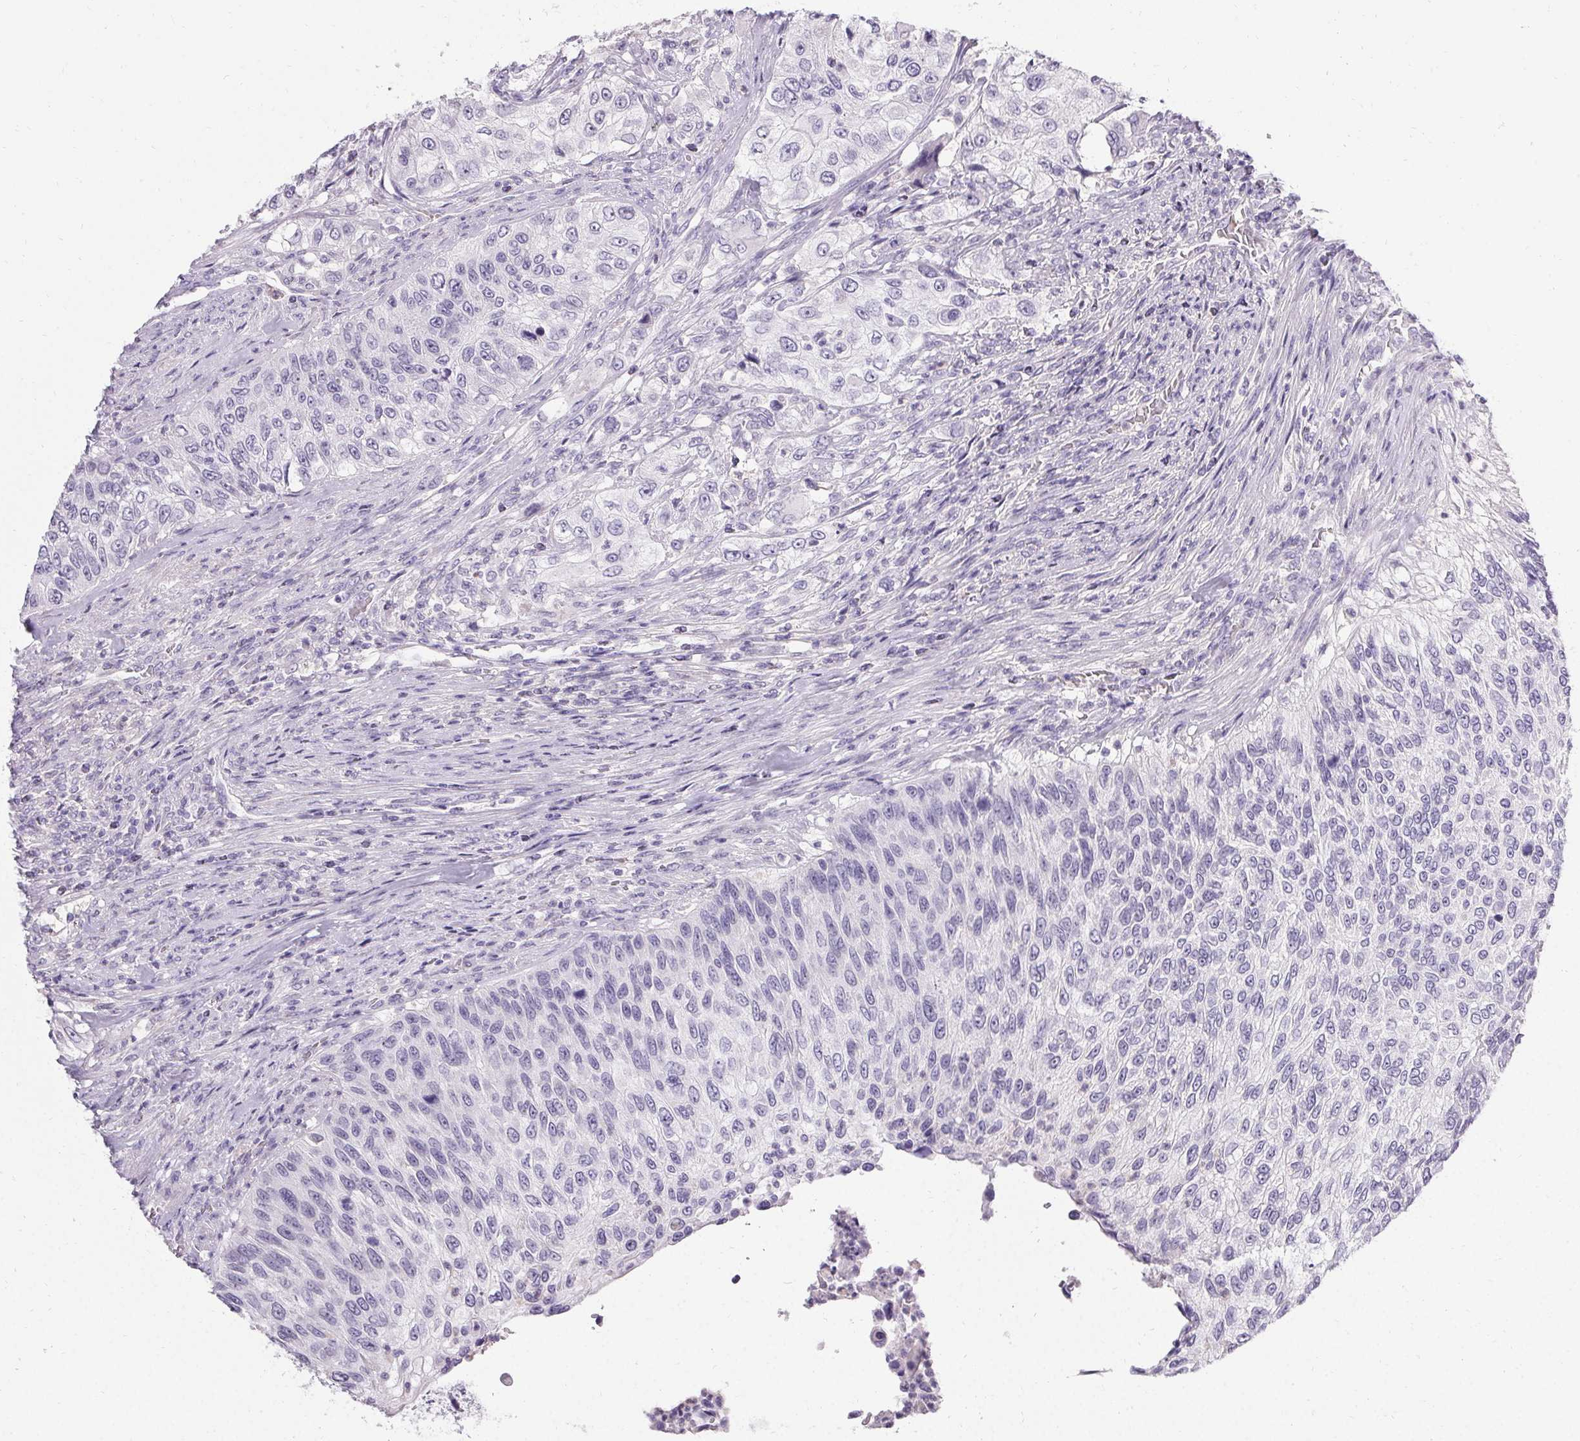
{"staining": {"intensity": "negative", "quantity": "none", "location": "none"}, "tissue": "urothelial cancer", "cell_type": "Tumor cells", "image_type": "cancer", "snomed": [{"axis": "morphology", "description": "Urothelial carcinoma, High grade"}, {"axis": "topography", "description": "Urinary bladder"}], "caption": "Photomicrograph shows no significant protein staining in tumor cells of urothelial carcinoma (high-grade).", "gene": "PMEL", "patient": {"sex": "female", "age": 60}}